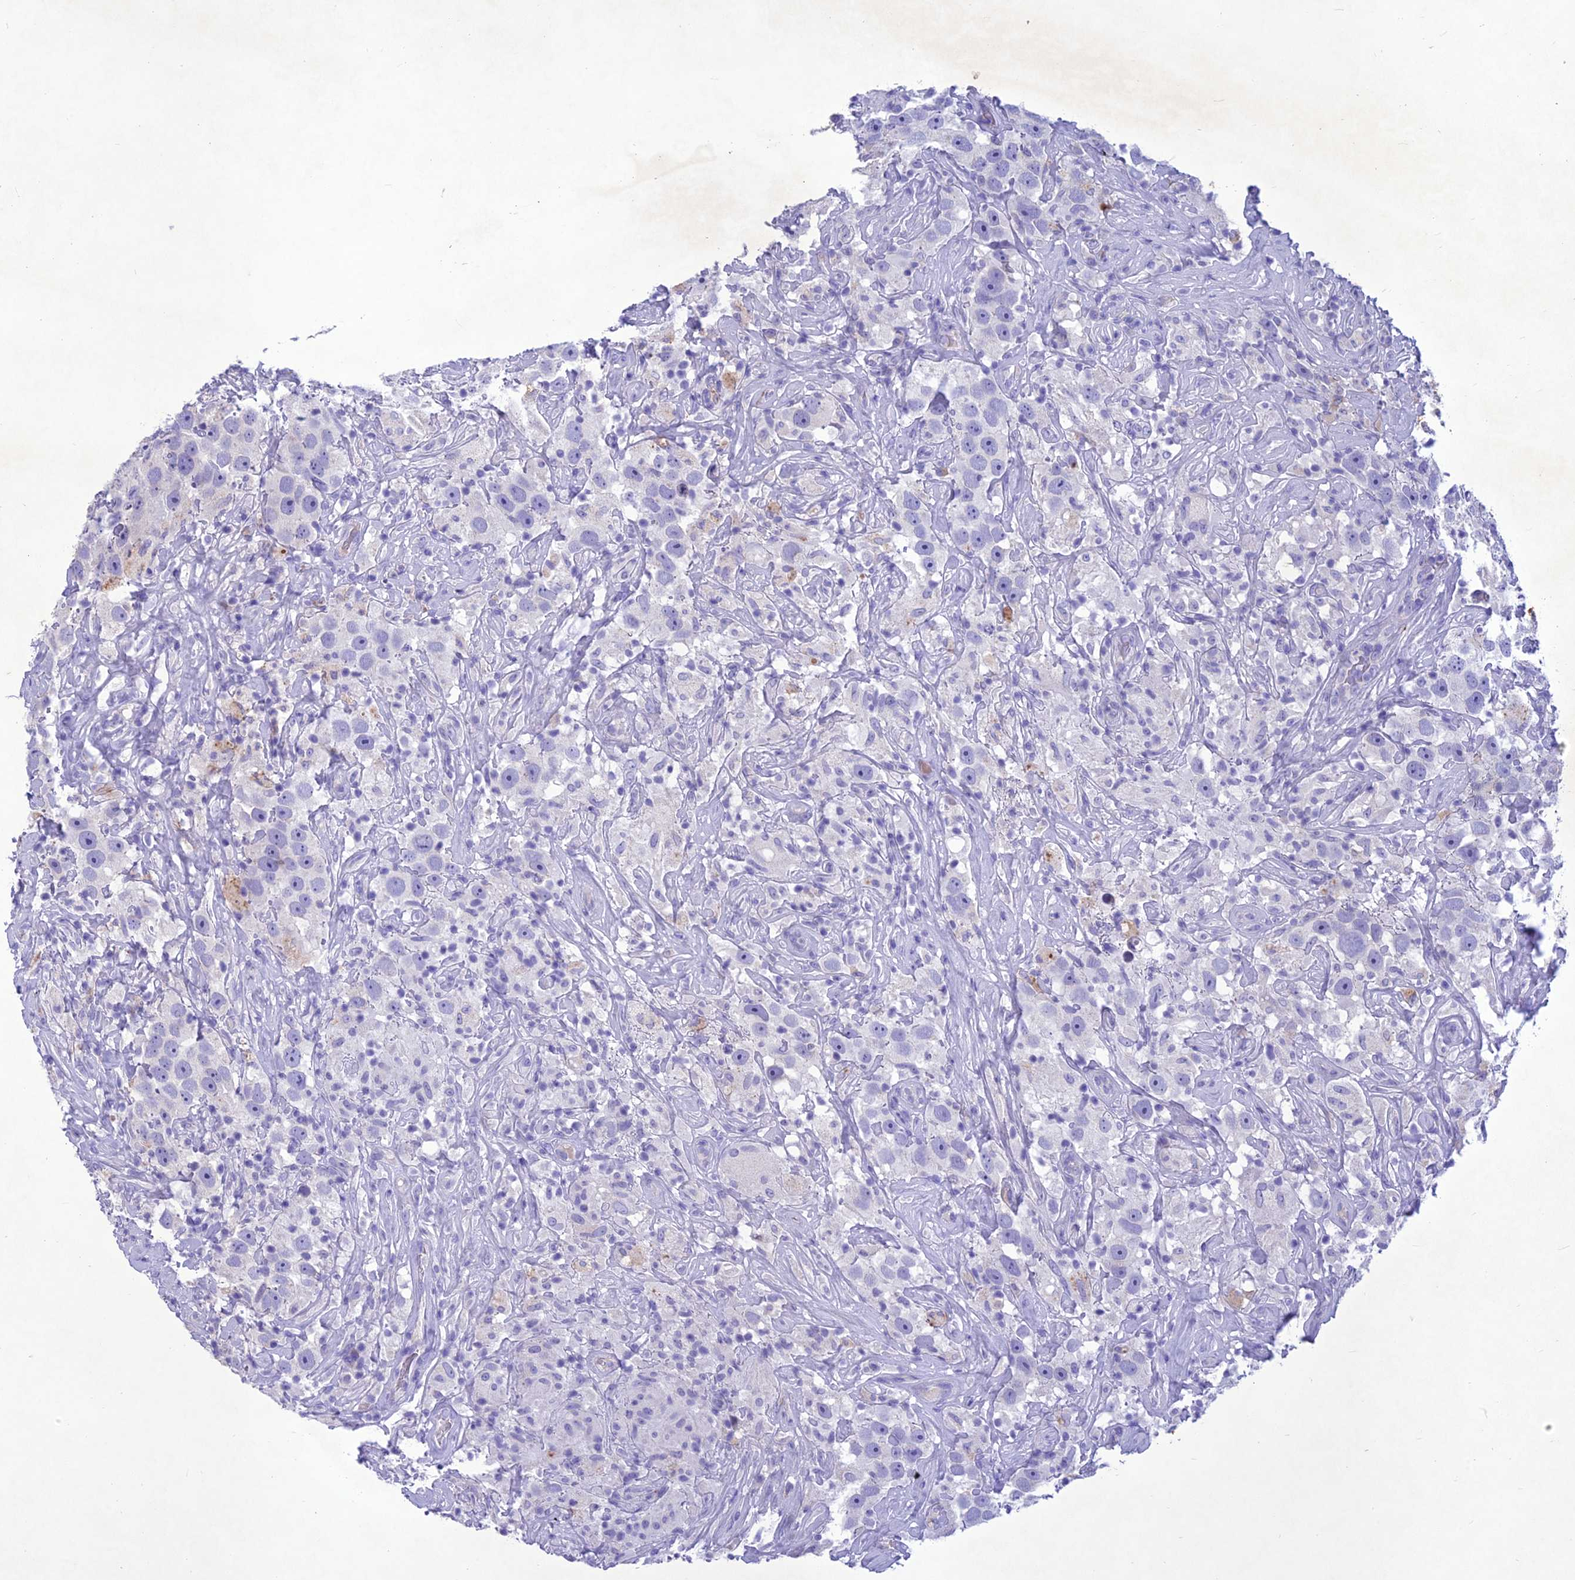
{"staining": {"intensity": "negative", "quantity": "none", "location": "none"}, "tissue": "testis cancer", "cell_type": "Tumor cells", "image_type": "cancer", "snomed": [{"axis": "morphology", "description": "Seminoma, NOS"}, {"axis": "topography", "description": "Testis"}], "caption": "This histopathology image is of testis cancer stained with immunohistochemistry (IHC) to label a protein in brown with the nuclei are counter-stained blue. There is no positivity in tumor cells.", "gene": "IFT172", "patient": {"sex": "male", "age": 49}}